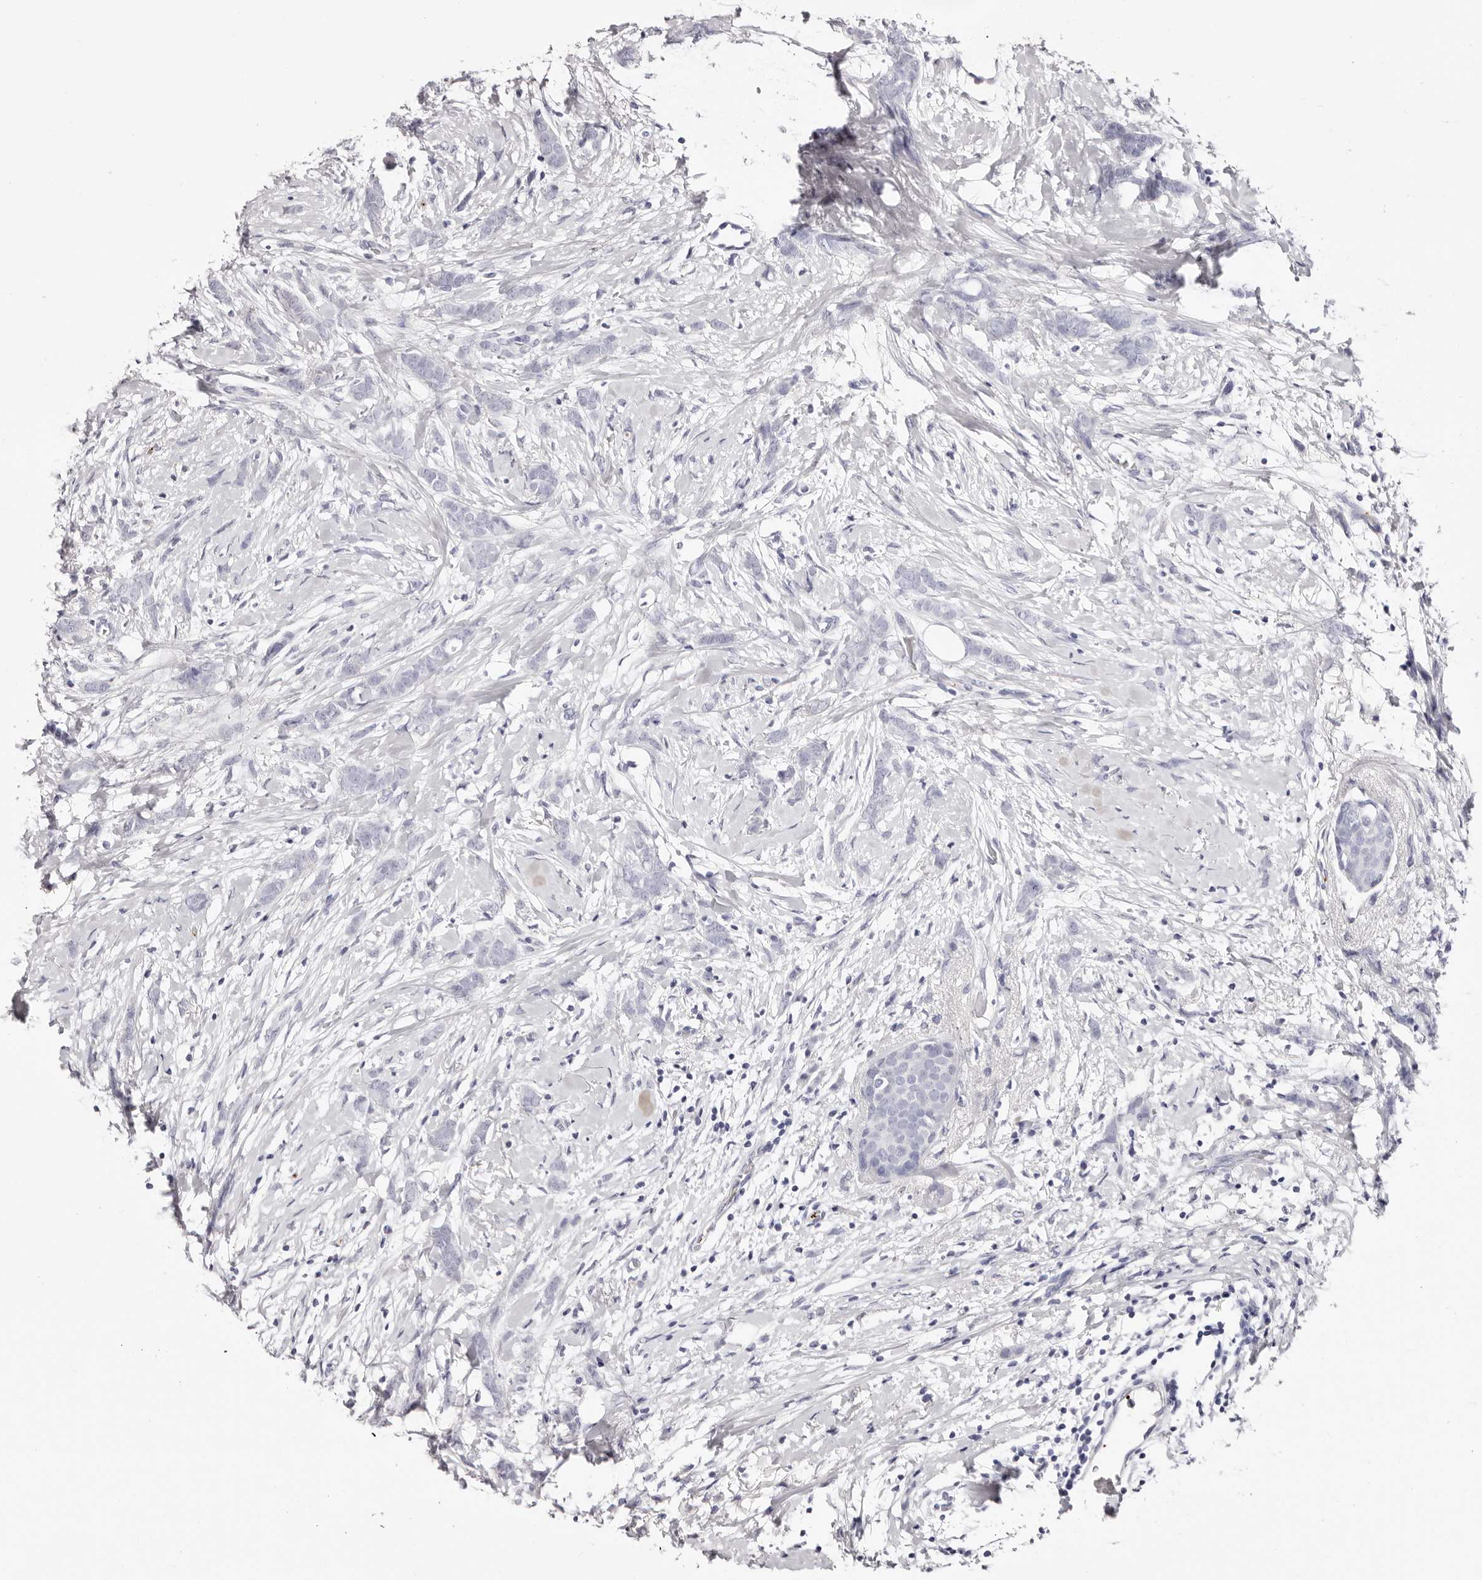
{"staining": {"intensity": "negative", "quantity": "none", "location": "none"}, "tissue": "breast cancer", "cell_type": "Tumor cells", "image_type": "cancer", "snomed": [{"axis": "morphology", "description": "Lobular carcinoma, in situ"}, {"axis": "morphology", "description": "Lobular carcinoma"}, {"axis": "topography", "description": "Breast"}], "caption": "Immunohistochemistry (IHC) of human lobular carcinoma in situ (breast) reveals no staining in tumor cells.", "gene": "PF4", "patient": {"sex": "female", "age": 41}}